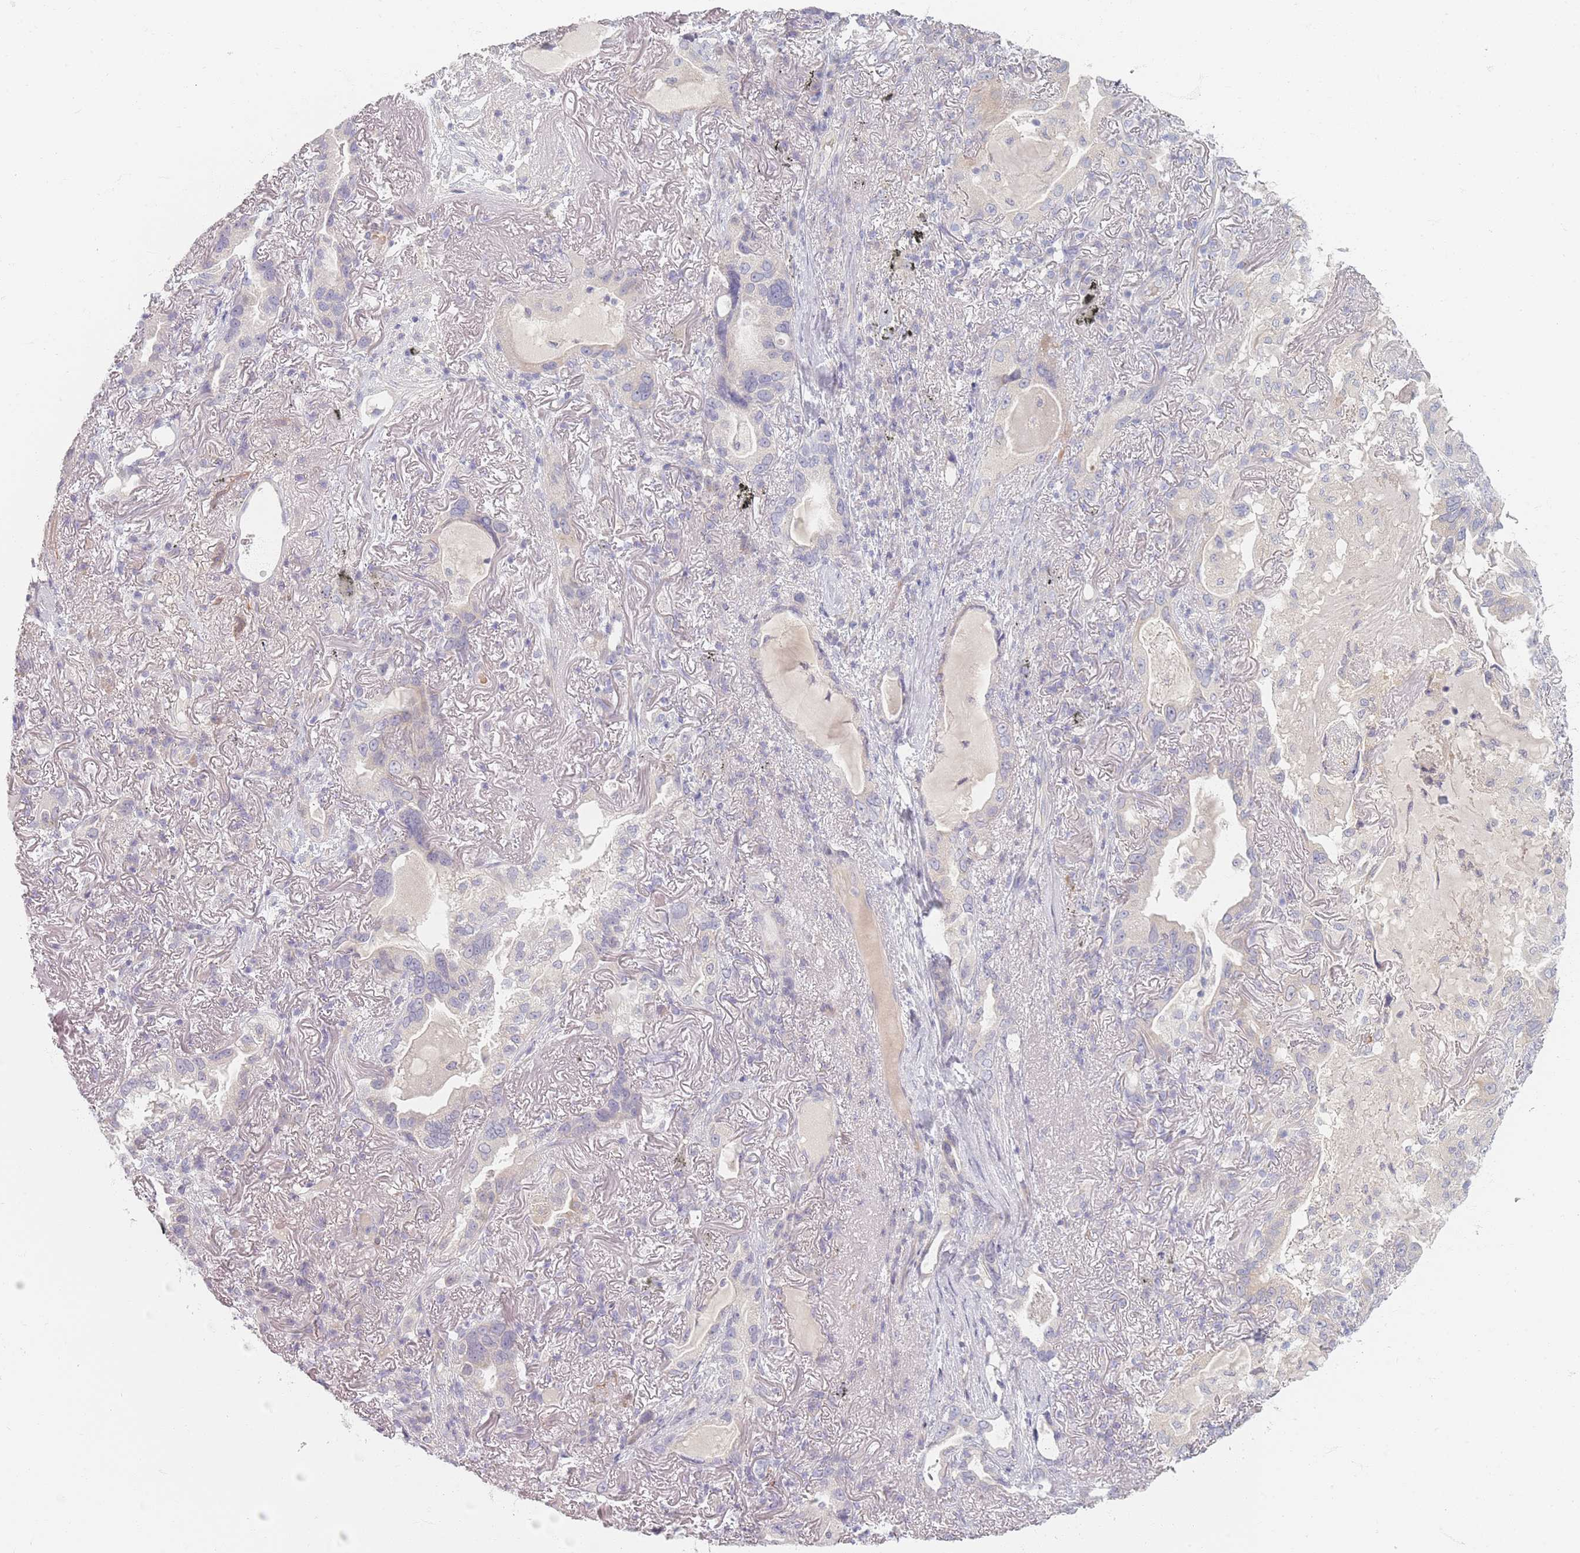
{"staining": {"intensity": "negative", "quantity": "none", "location": "none"}, "tissue": "lung cancer", "cell_type": "Tumor cells", "image_type": "cancer", "snomed": [{"axis": "morphology", "description": "Adenocarcinoma, NOS"}, {"axis": "topography", "description": "Lung"}], "caption": "A high-resolution photomicrograph shows immunohistochemistry (IHC) staining of lung cancer, which displays no significant staining in tumor cells. Nuclei are stained in blue.", "gene": "TMOD1", "patient": {"sex": "female", "age": 69}}